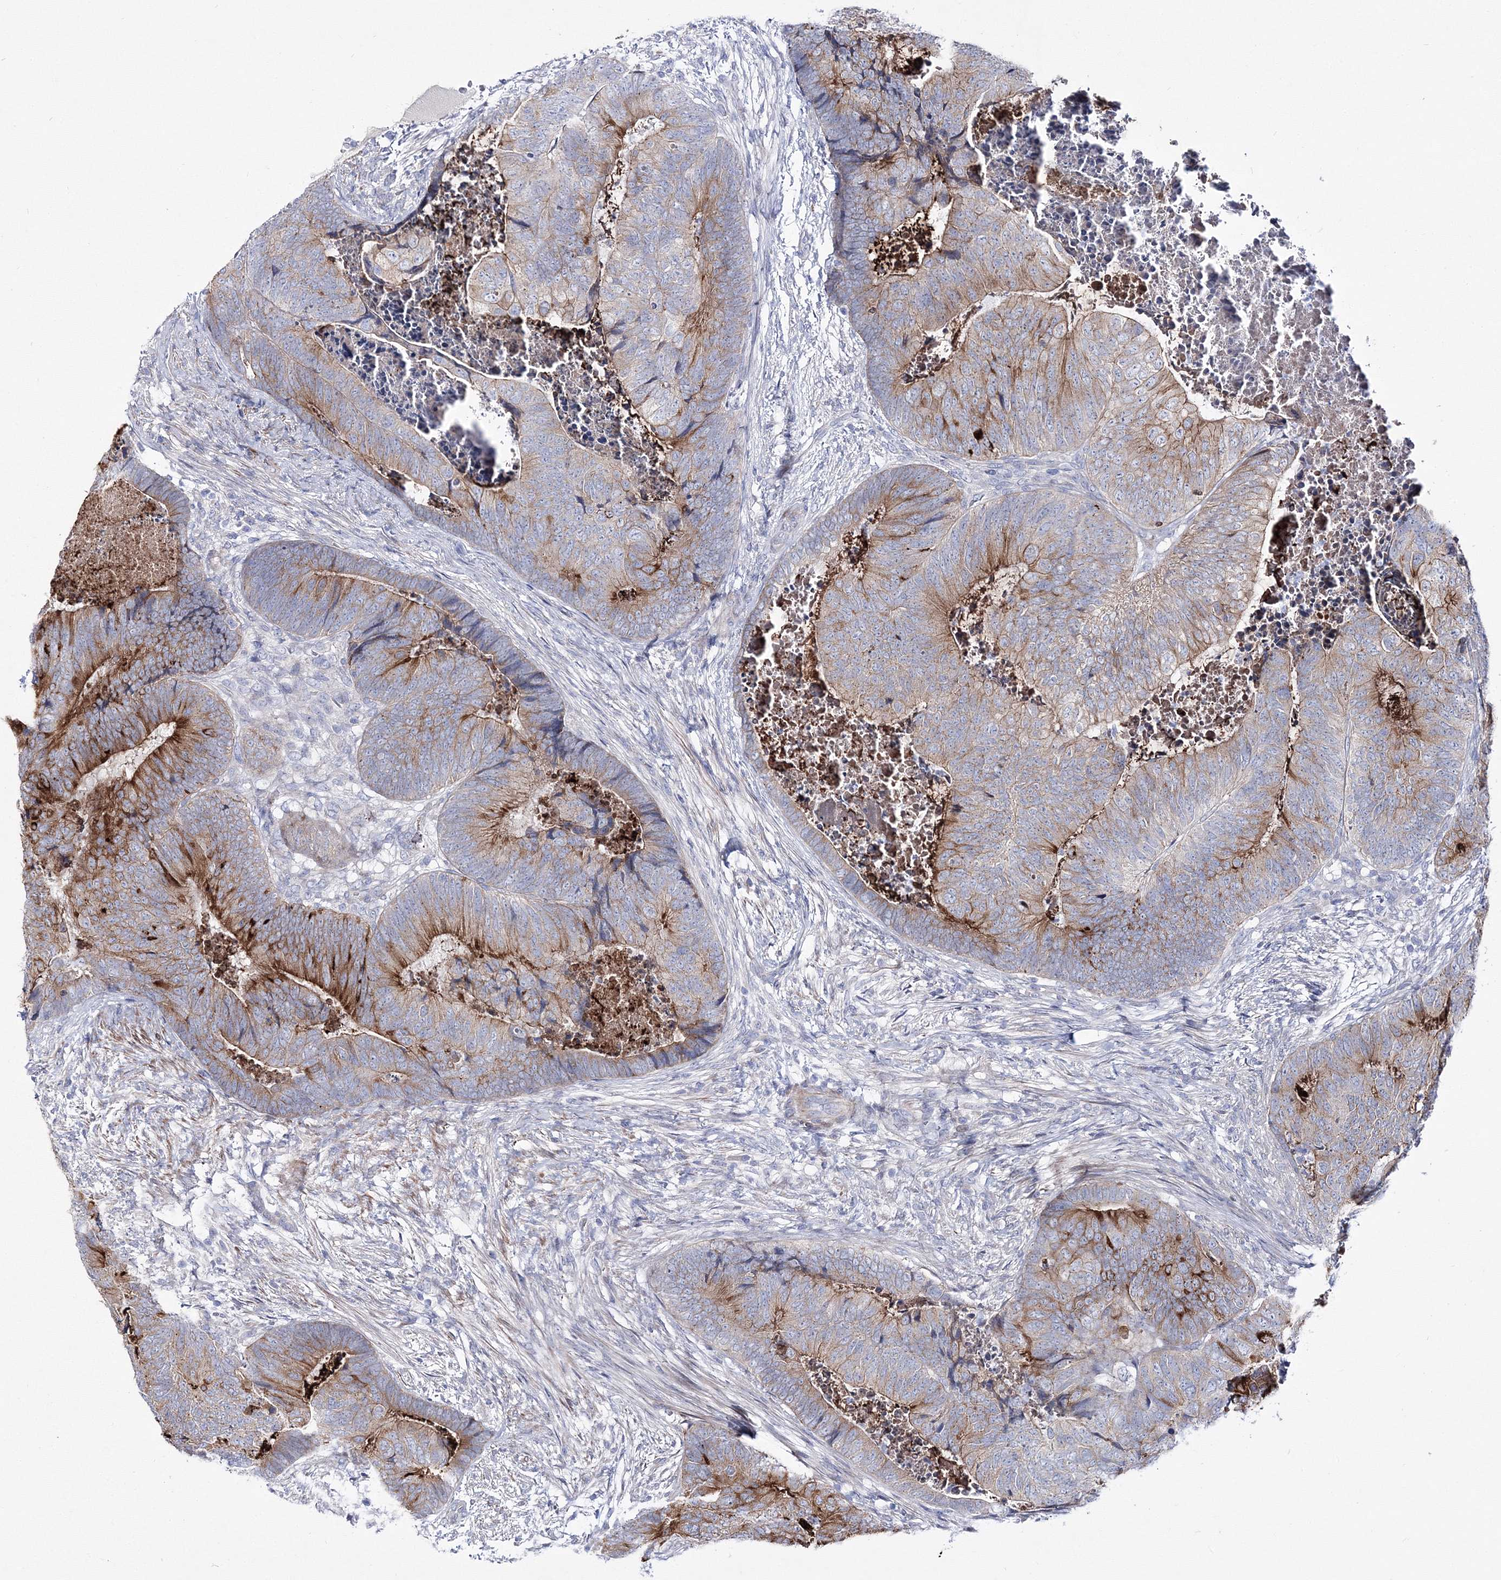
{"staining": {"intensity": "moderate", "quantity": "25%-75%", "location": "cytoplasmic/membranous"}, "tissue": "colorectal cancer", "cell_type": "Tumor cells", "image_type": "cancer", "snomed": [{"axis": "morphology", "description": "Adenocarcinoma, NOS"}, {"axis": "topography", "description": "Colon"}], "caption": "Colorectal cancer (adenocarcinoma) tissue displays moderate cytoplasmic/membranous staining in about 25%-75% of tumor cells", "gene": "ARHGAP32", "patient": {"sex": "female", "age": 67}}